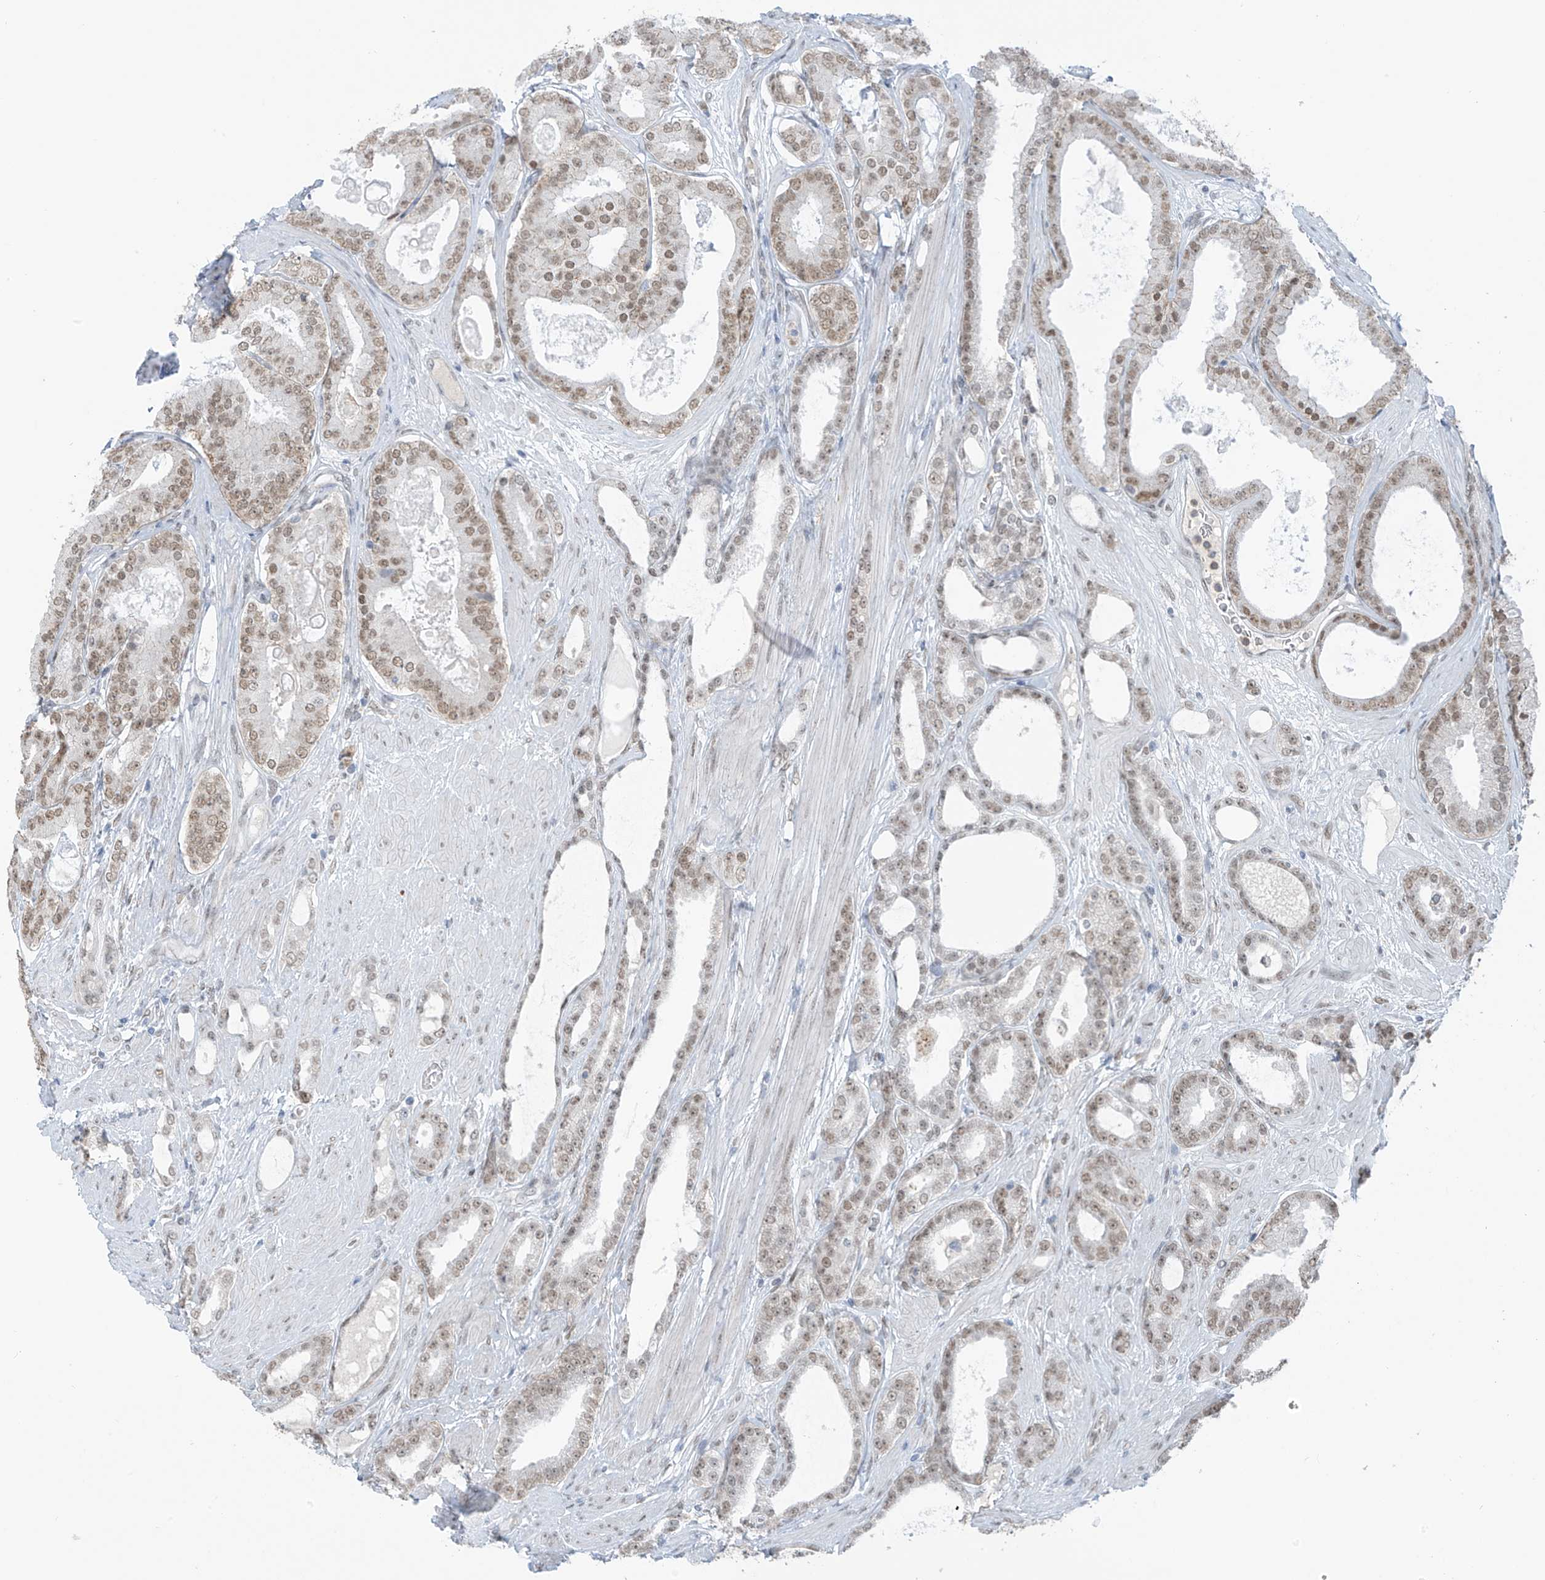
{"staining": {"intensity": "moderate", "quantity": ">75%", "location": "nuclear"}, "tissue": "prostate cancer", "cell_type": "Tumor cells", "image_type": "cancer", "snomed": [{"axis": "morphology", "description": "Adenocarcinoma, High grade"}, {"axis": "topography", "description": "Prostate"}], "caption": "Prostate cancer (adenocarcinoma (high-grade)) tissue displays moderate nuclear staining in about >75% of tumor cells, visualized by immunohistochemistry.", "gene": "MCM9", "patient": {"sex": "male", "age": 60}}